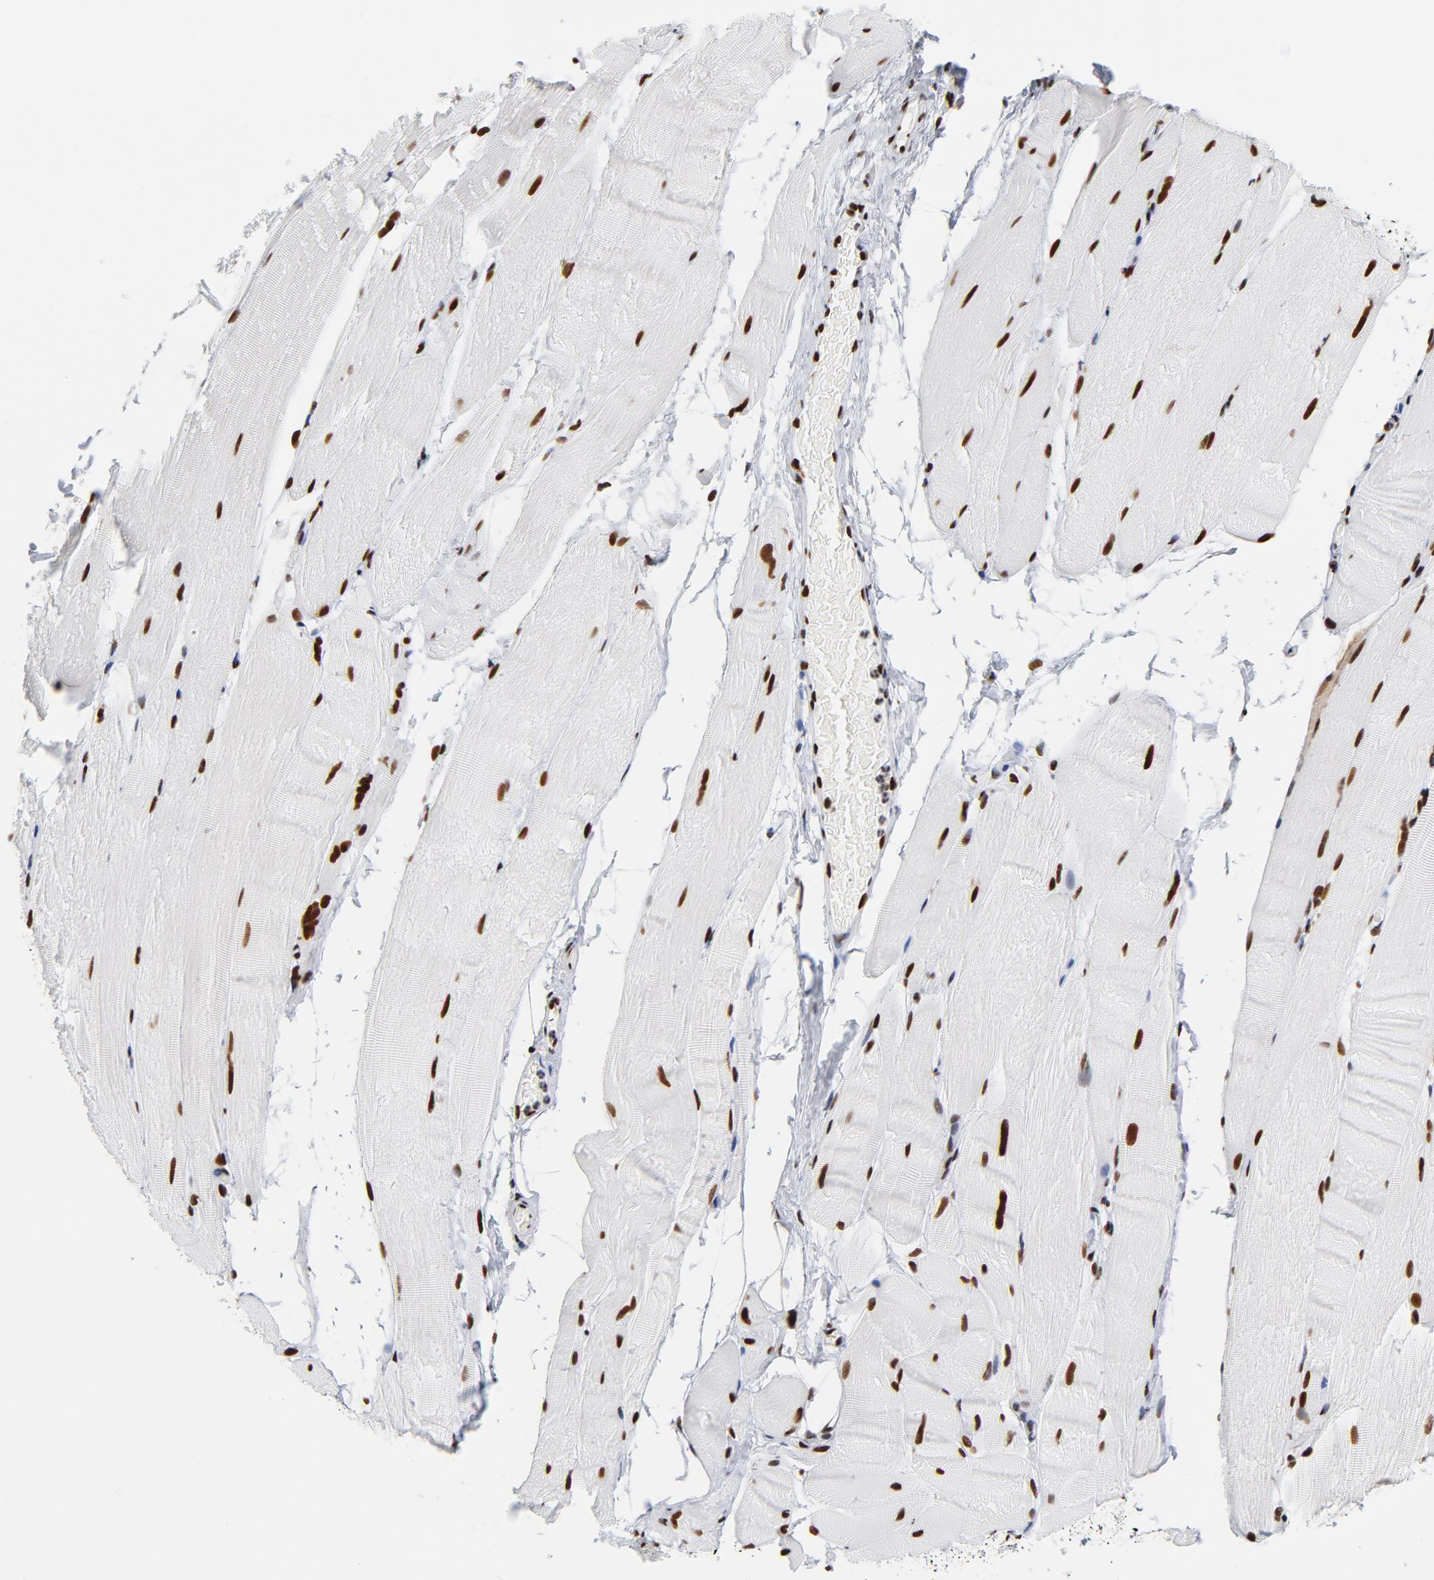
{"staining": {"intensity": "strong", "quantity": ">75%", "location": "nuclear"}, "tissue": "skeletal muscle", "cell_type": "Myocytes", "image_type": "normal", "snomed": [{"axis": "morphology", "description": "Normal tissue, NOS"}, {"axis": "topography", "description": "Skeletal muscle"}, {"axis": "topography", "description": "Parathyroid gland"}], "caption": "Immunohistochemistry (IHC) of normal skeletal muscle shows high levels of strong nuclear expression in approximately >75% of myocytes. (DAB (3,3'-diaminobenzidine) = brown stain, brightfield microscopy at high magnification).", "gene": "XRCC5", "patient": {"sex": "female", "age": 37}}